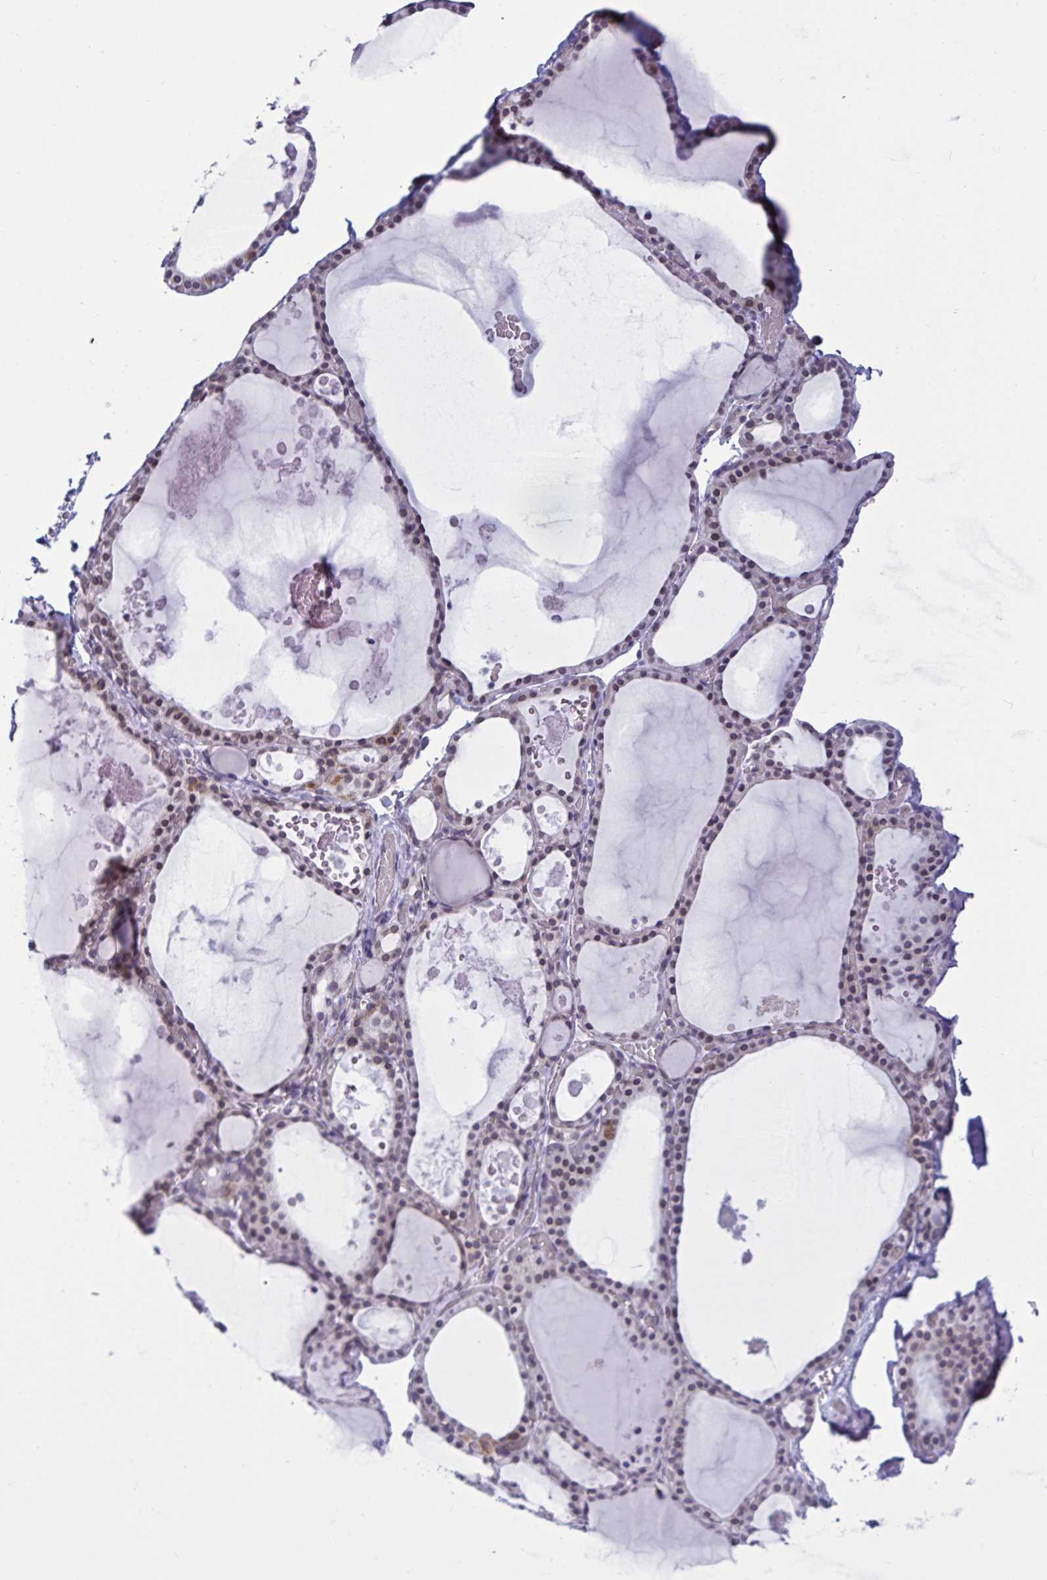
{"staining": {"intensity": "moderate", "quantity": "<25%", "location": "cytoplasmic/membranous"}, "tissue": "thyroid gland", "cell_type": "Glandular cells", "image_type": "normal", "snomed": [{"axis": "morphology", "description": "Normal tissue, NOS"}, {"axis": "topography", "description": "Thyroid gland"}], "caption": "Protein expression analysis of benign human thyroid gland reveals moderate cytoplasmic/membranous positivity in approximately <25% of glandular cells. (brown staining indicates protein expression, while blue staining denotes nuclei).", "gene": "DOCK11", "patient": {"sex": "male", "age": 56}}